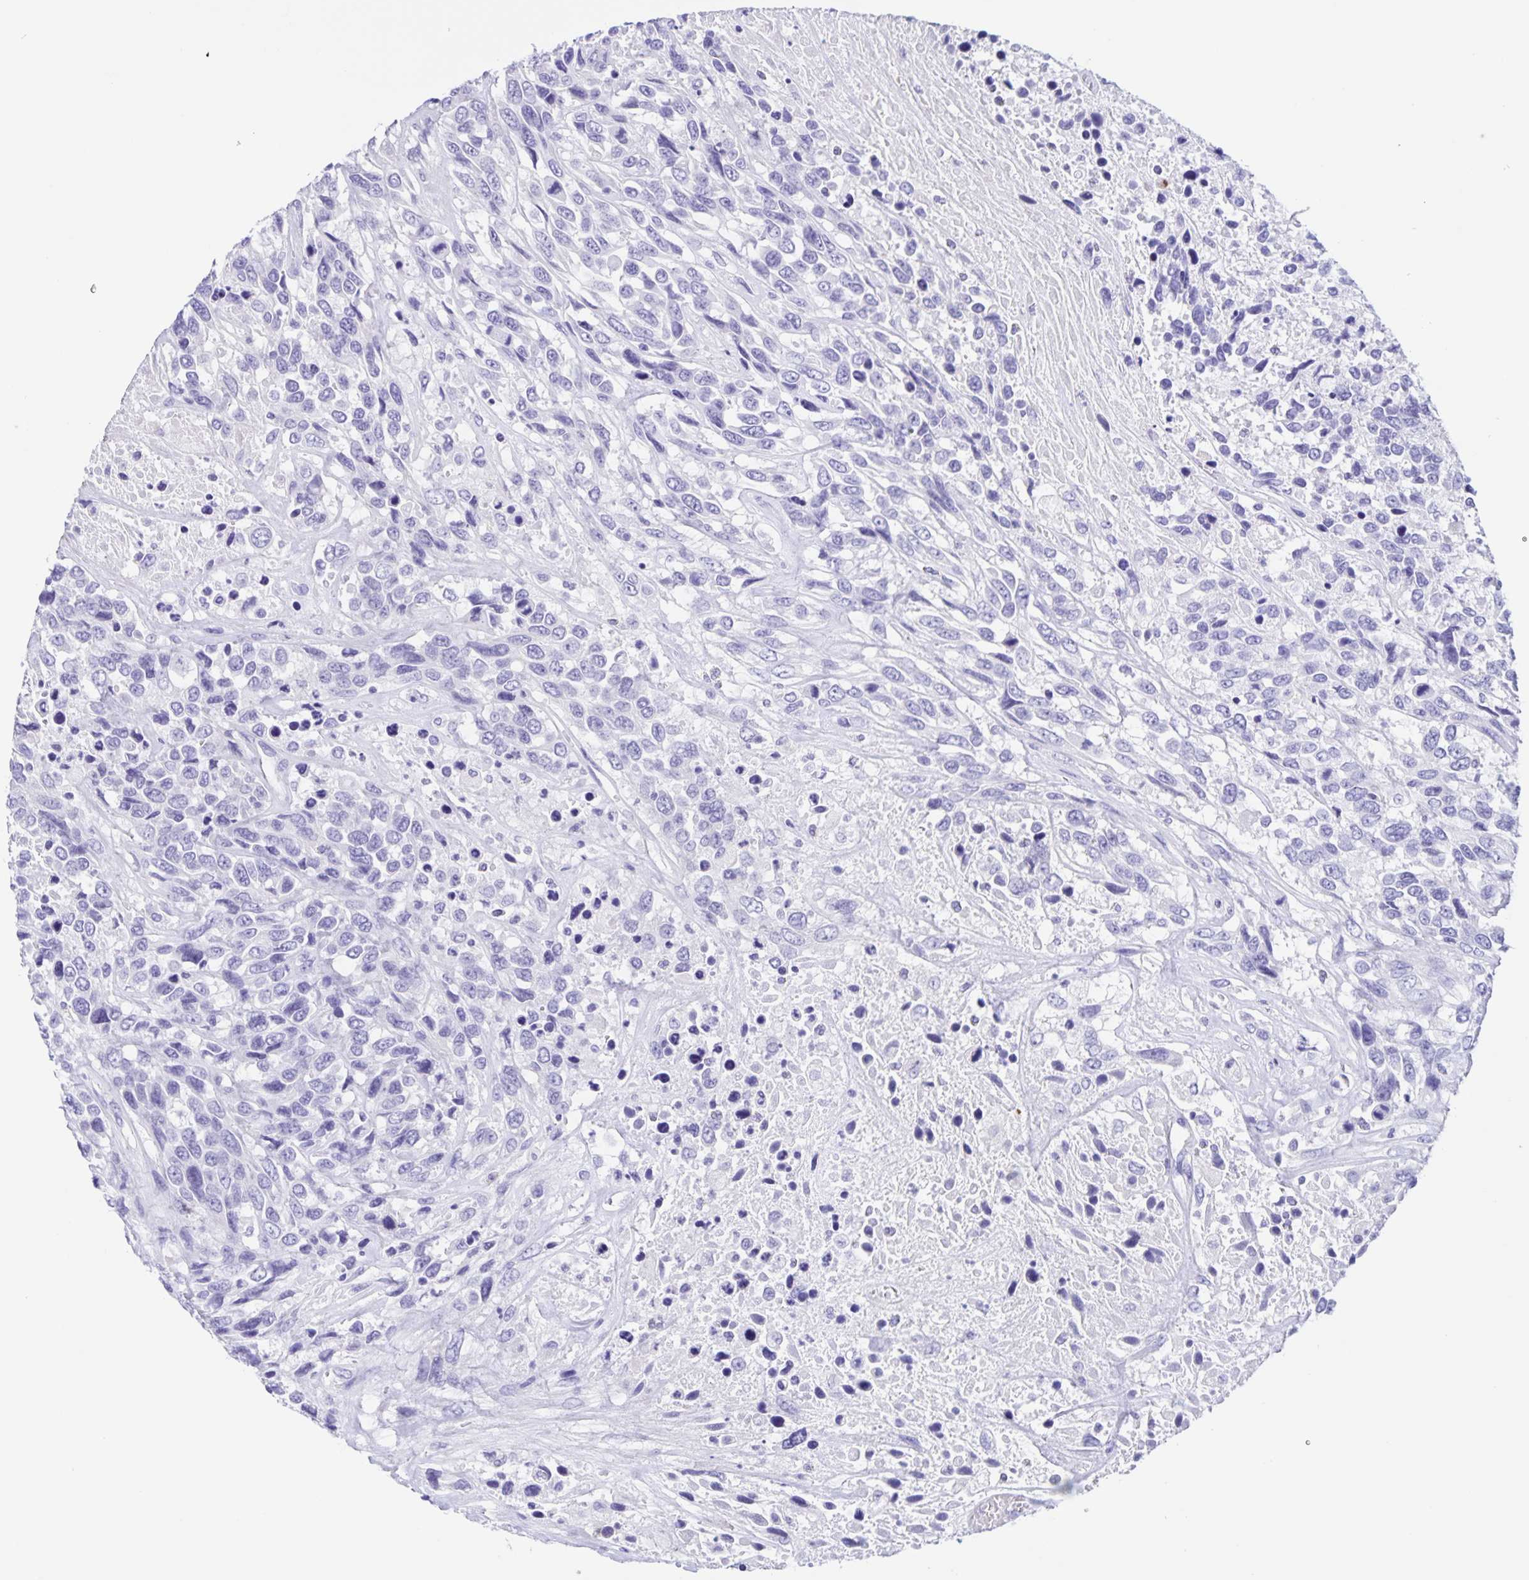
{"staining": {"intensity": "negative", "quantity": "none", "location": "none"}, "tissue": "urothelial cancer", "cell_type": "Tumor cells", "image_type": "cancer", "snomed": [{"axis": "morphology", "description": "Urothelial carcinoma, High grade"}, {"axis": "topography", "description": "Urinary bladder"}], "caption": "Human urothelial cancer stained for a protein using IHC reveals no positivity in tumor cells.", "gene": "TGIF2LX", "patient": {"sex": "female", "age": 70}}